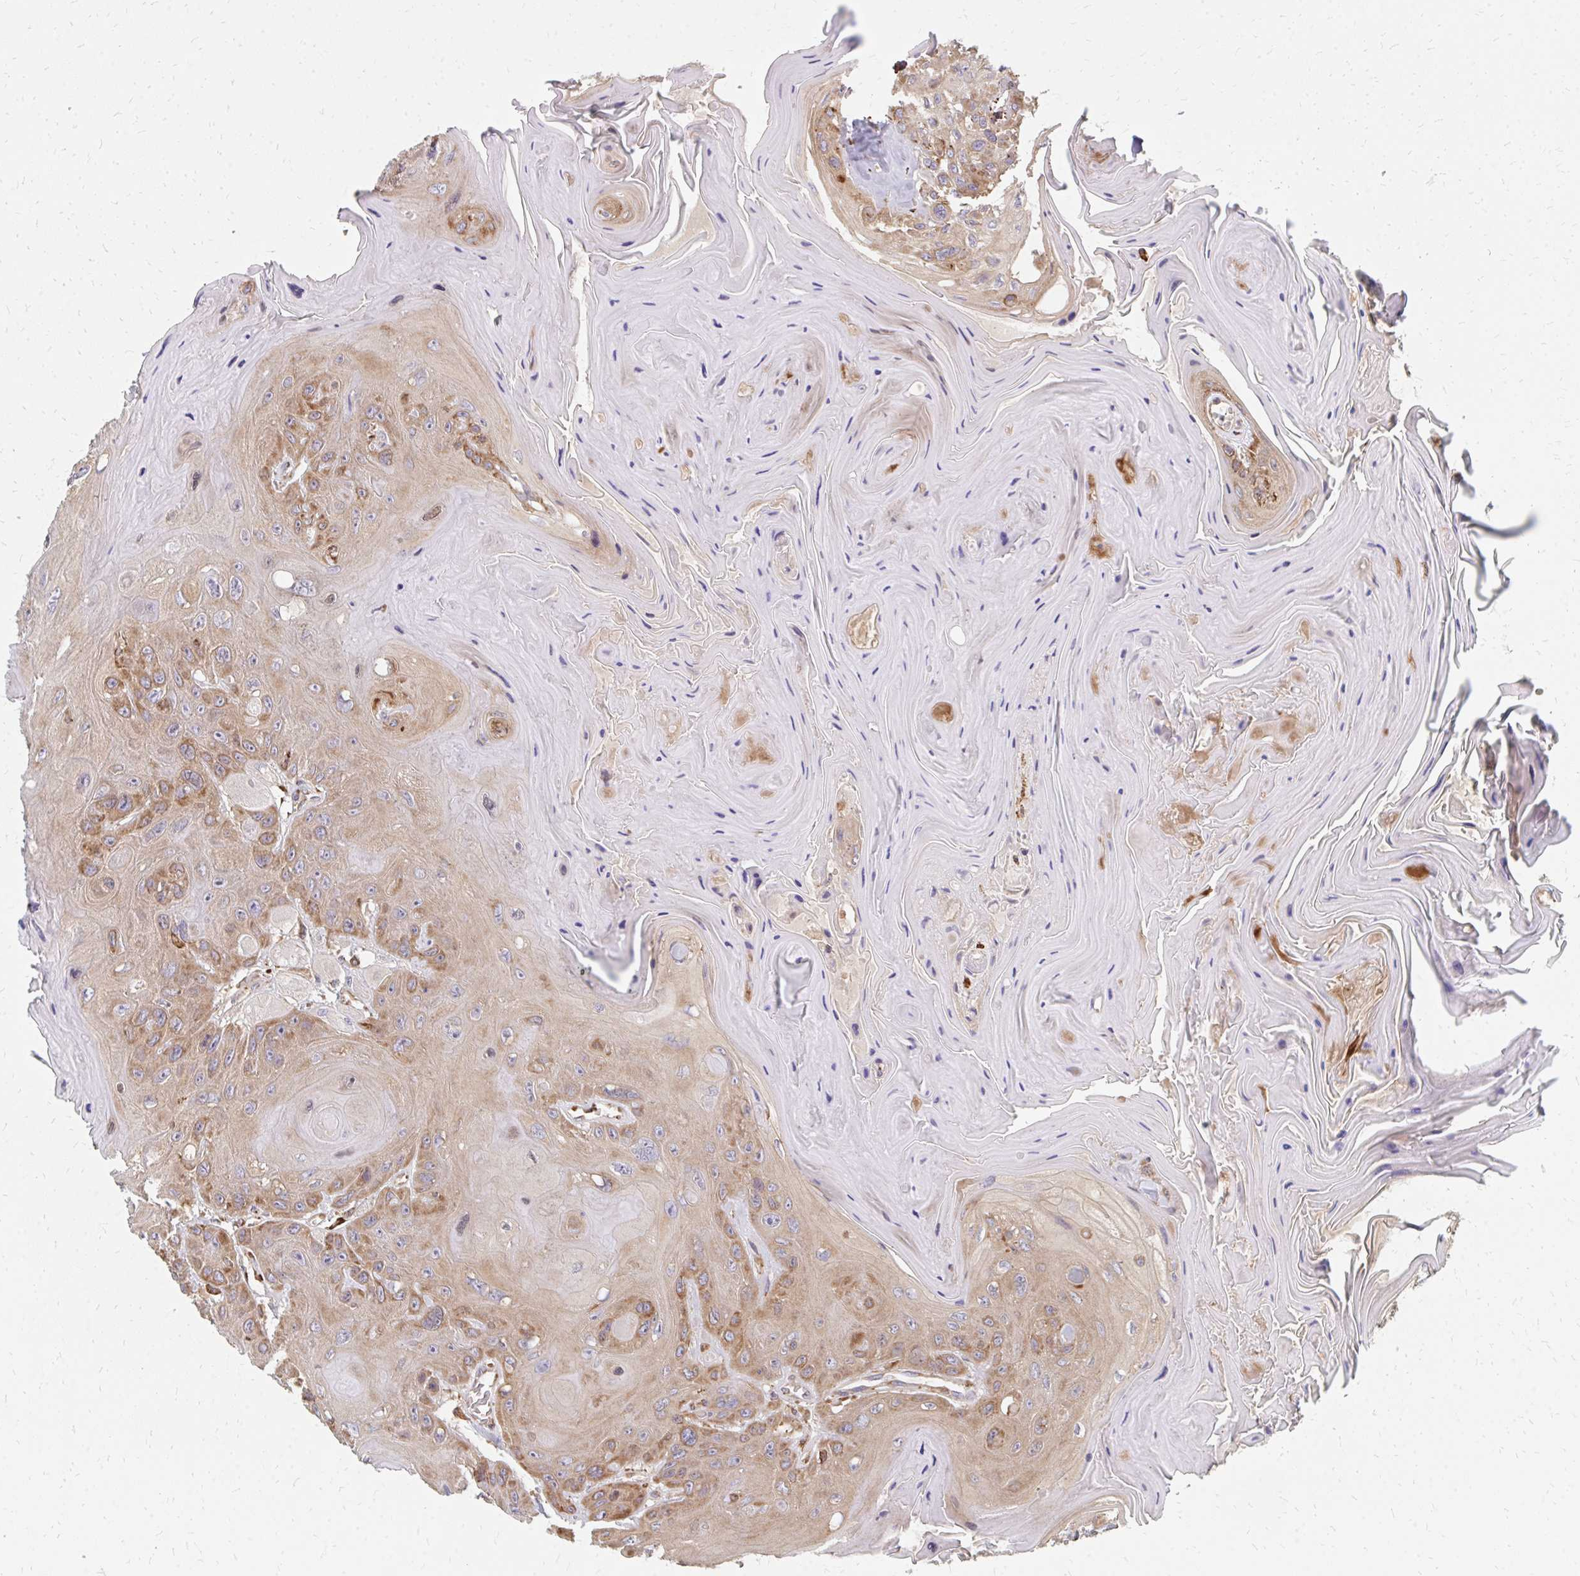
{"staining": {"intensity": "moderate", "quantity": "25%-75%", "location": "cytoplasmic/membranous"}, "tissue": "head and neck cancer", "cell_type": "Tumor cells", "image_type": "cancer", "snomed": [{"axis": "morphology", "description": "Squamous cell carcinoma, NOS"}, {"axis": "topography", "description": "Head-Neck"}], "caption": "A medium amount of moderate cytoplasmic/membranous staining is appreciated in about 25%-75% of tumor cells in squamous cell carcinoma (head and neck) tissue.", "gene": "PPP1R13L", "patient": {"sex": "female", "age": 59}}